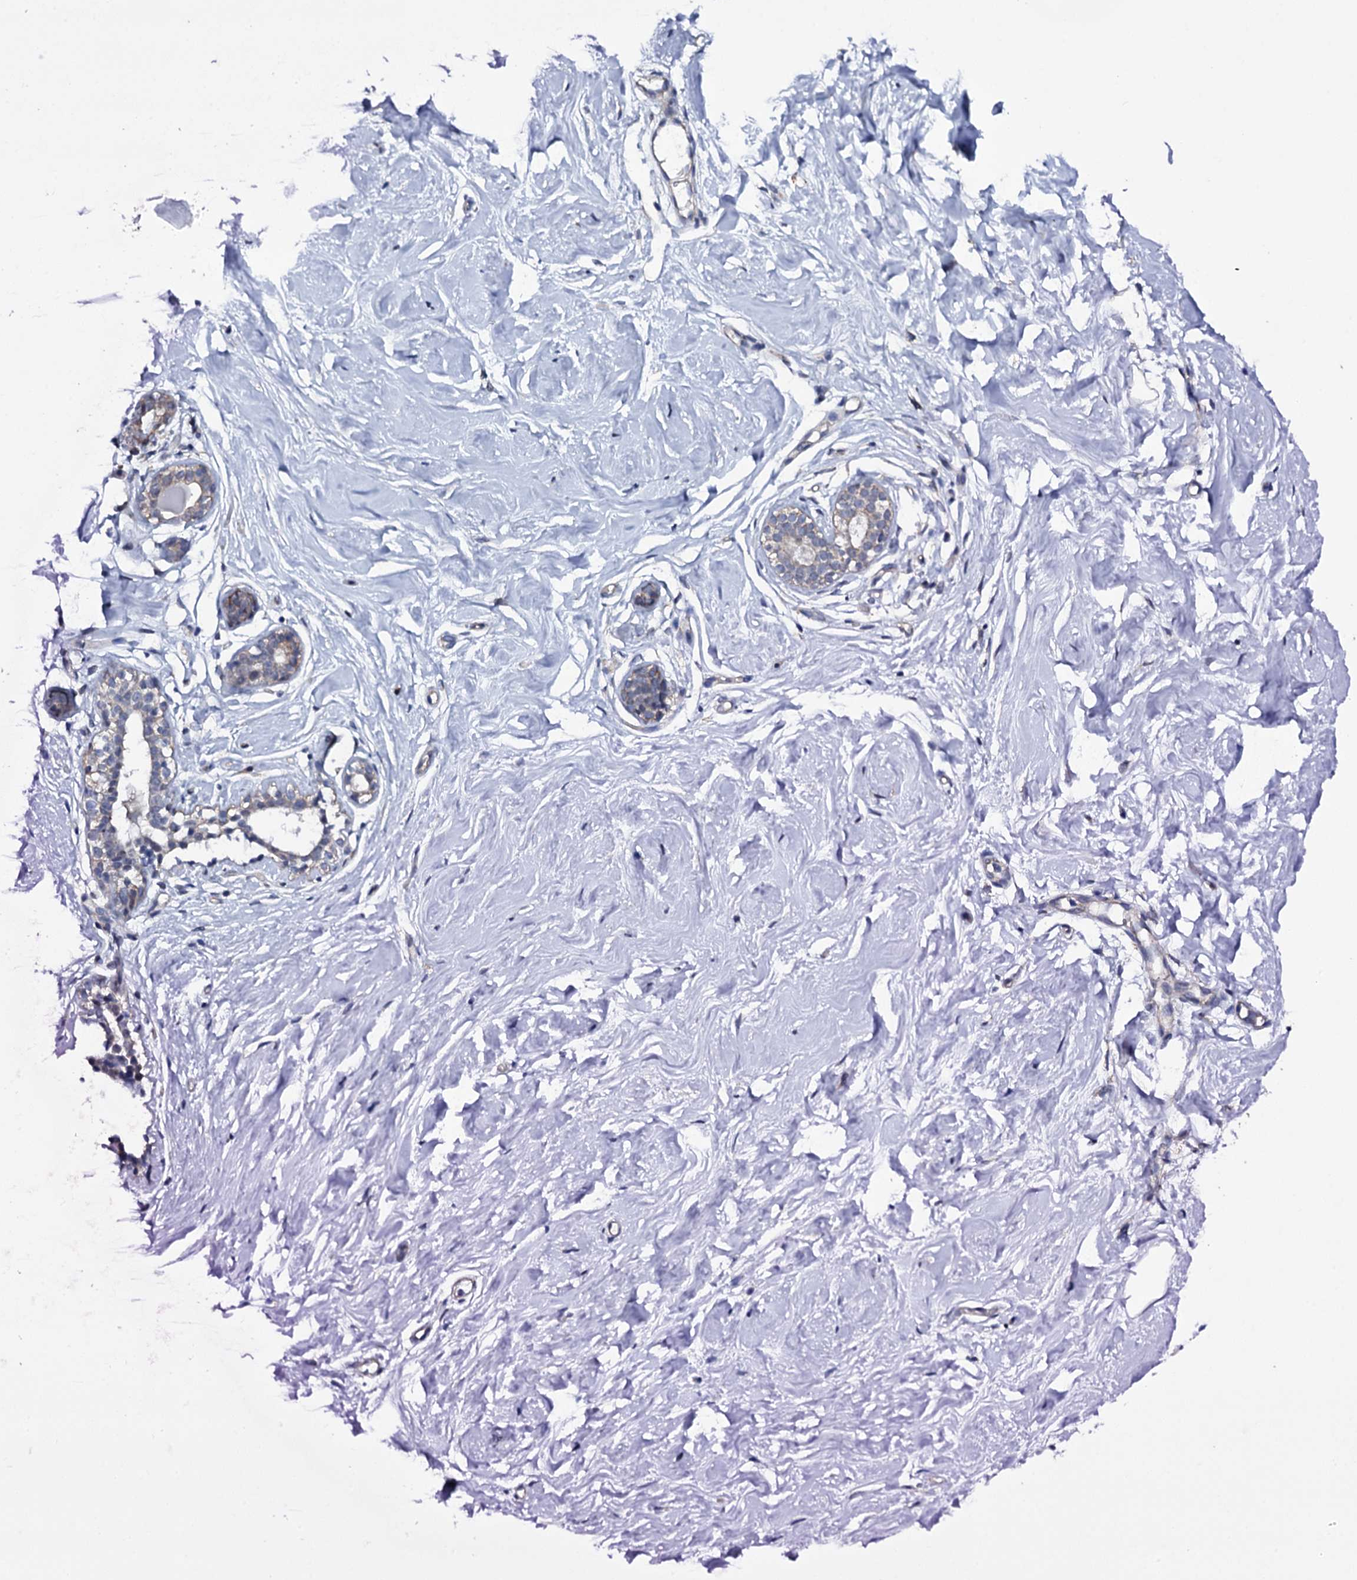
{"staining": {"intensity": "negative", "quantity": "none", "location": "none"}, "tissue": "breast", "cell_type": "Adipocytes", "image_type": "normal", "snomed": [{"axis": "morphology", "description": "Normal tissue, NOS"}, {"axis": "morphology", "description": "Adenoma, NOS"}, {"axis": "topography", "description": "Breast"}], "caption": "IHC of normal human breast shows no expression in adipocytes.", "gene": "GAREM1", "patient": {"sex": "female", "age": 23}}